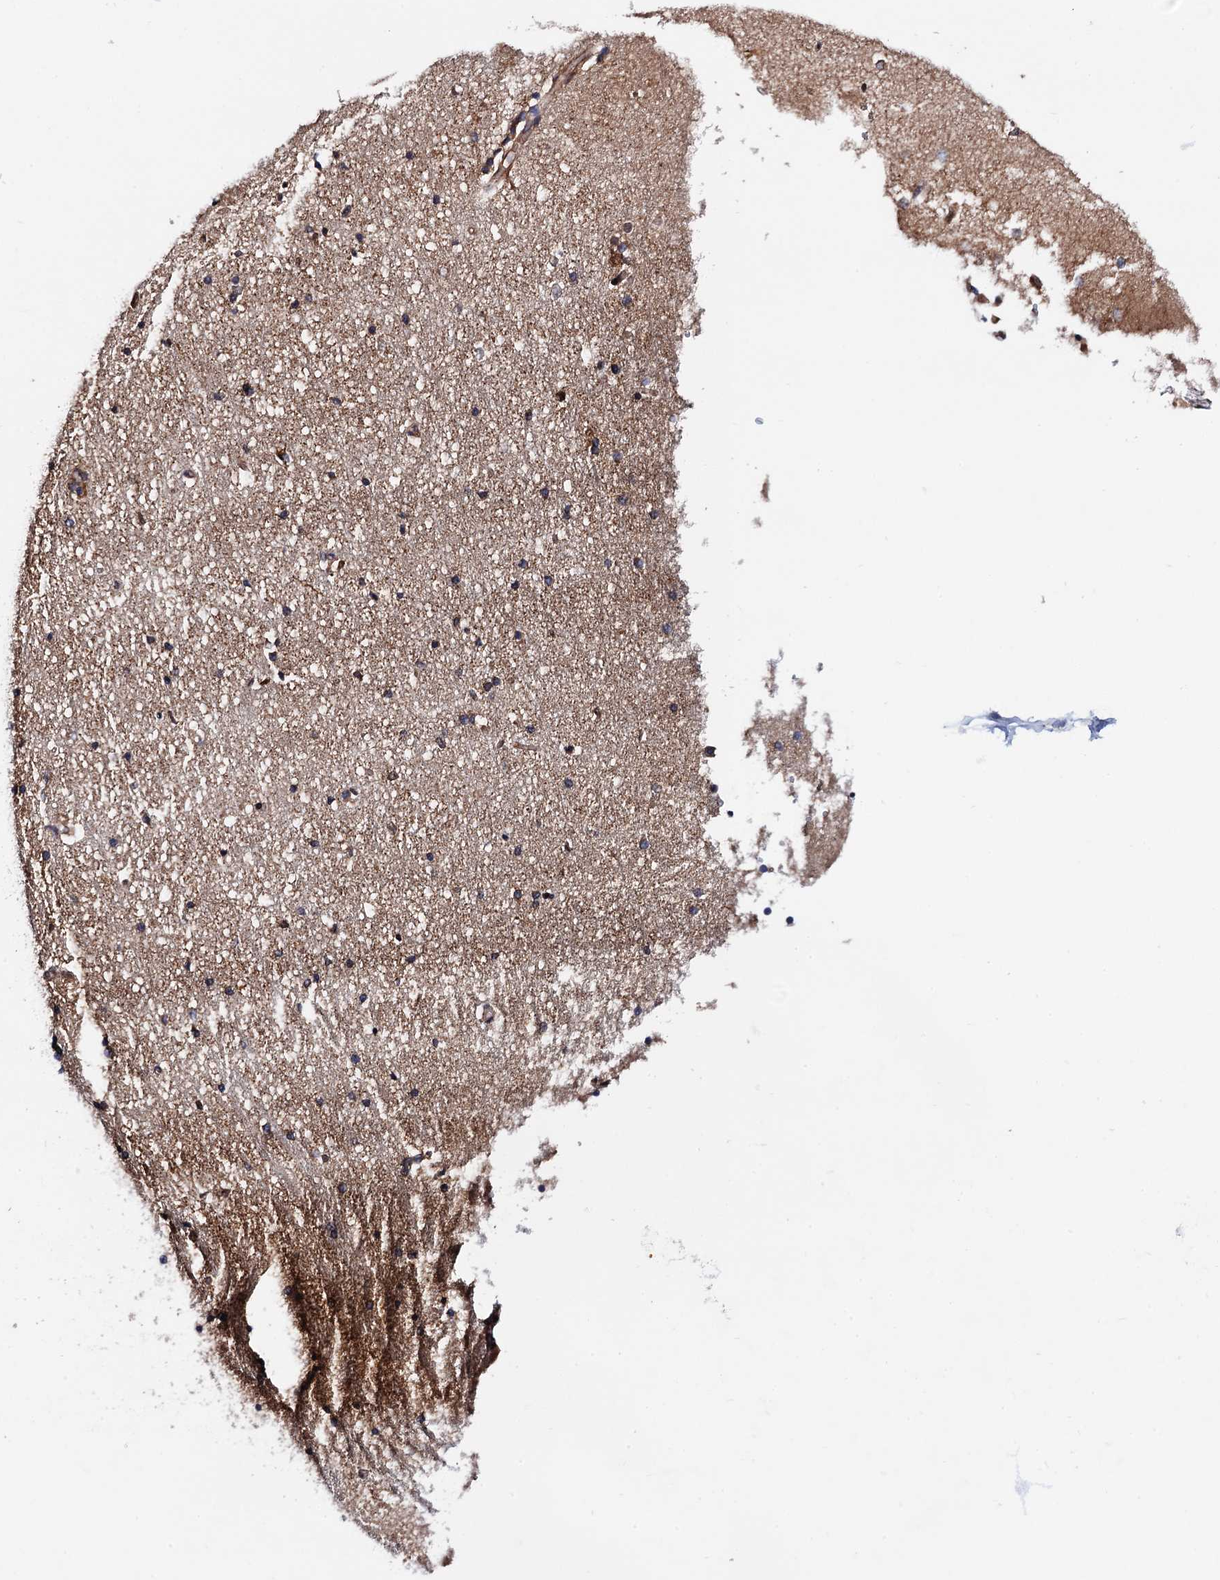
{"staining": {"intensity": "moderate", "quantity": "<25%", "location": "cytoplasmic/membranous"}, "tissue": "hippocampus", "cell_type": "Glial cells", "image_type": "normal", "snomed": [{"axis": "morphology", "description": "Normal tissue, NOS"}, {"axis": "topography", "description": "Hippocampus"}], "caption": "Glial cells show low levels of moderate cytoplasmic/membranous positivity in approximately <25% of cells in benign human hippocampus.", "gene": "MRPL48", "patient": {"sex": "male", "age": 45}}